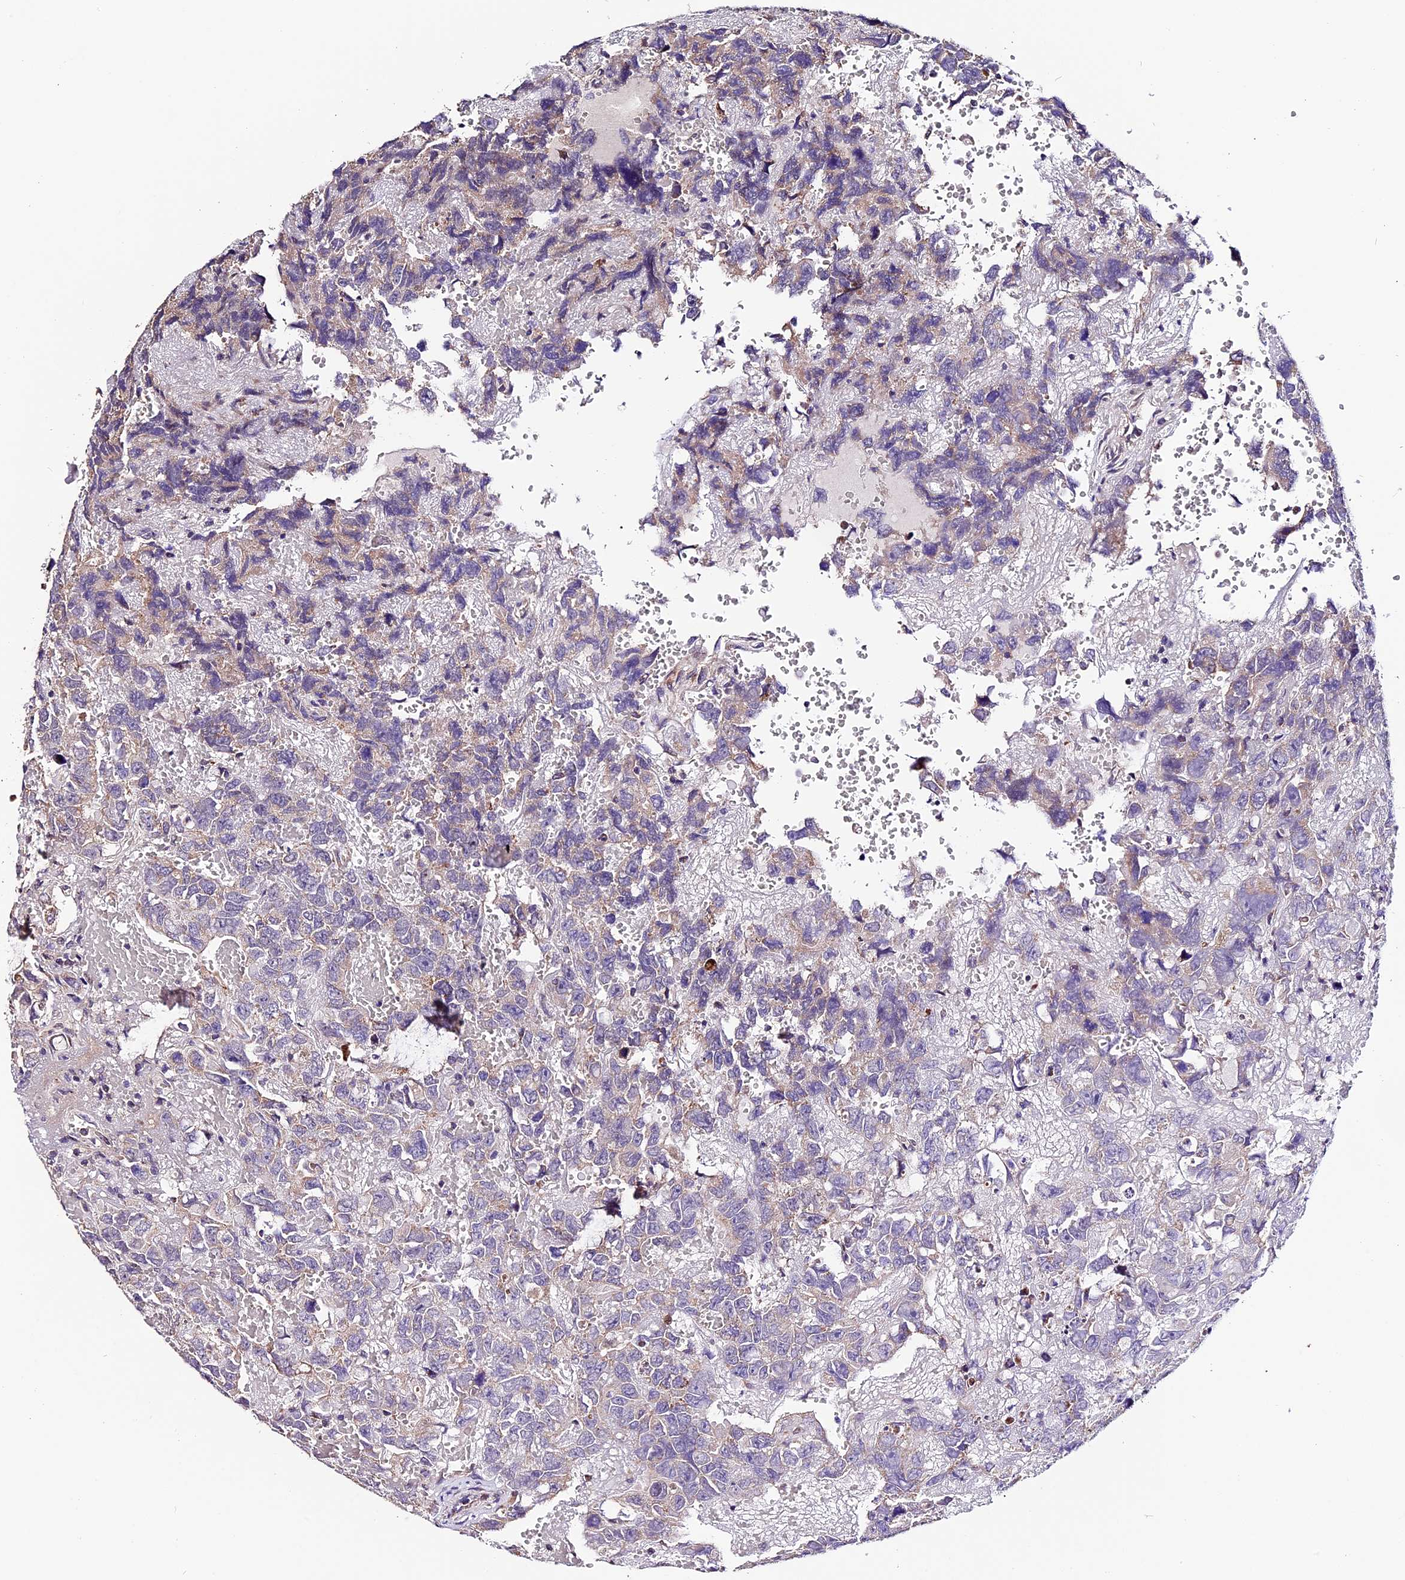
{"staining": {"intensity": "negative", "quantity": "none", "location": "none"}, "tissue": "testis cancer", "cell_type": "Tumor cells", "image_type": "cancer", "snomed": [{"axis": "morphology", "description": "Carcinoma, Embryonal, NOS"}, {"axis": "topography", "description": "Testis"}], "caption": "Immunohistochemistry (IHC) image of neoplastic tissue: testis cancer (embryonal carcinoma) stained with DAB (3,3'-diaminobenzidine) shows no significant protein expression in tumor cells. Brightfield microscopy of immunohistochemistry (IHC) stained with DAB (brown) and hematoxylin (blue), captured at high magnification.", "gene": "DDX28", "patient": {"sex": "male", "age": 45}}